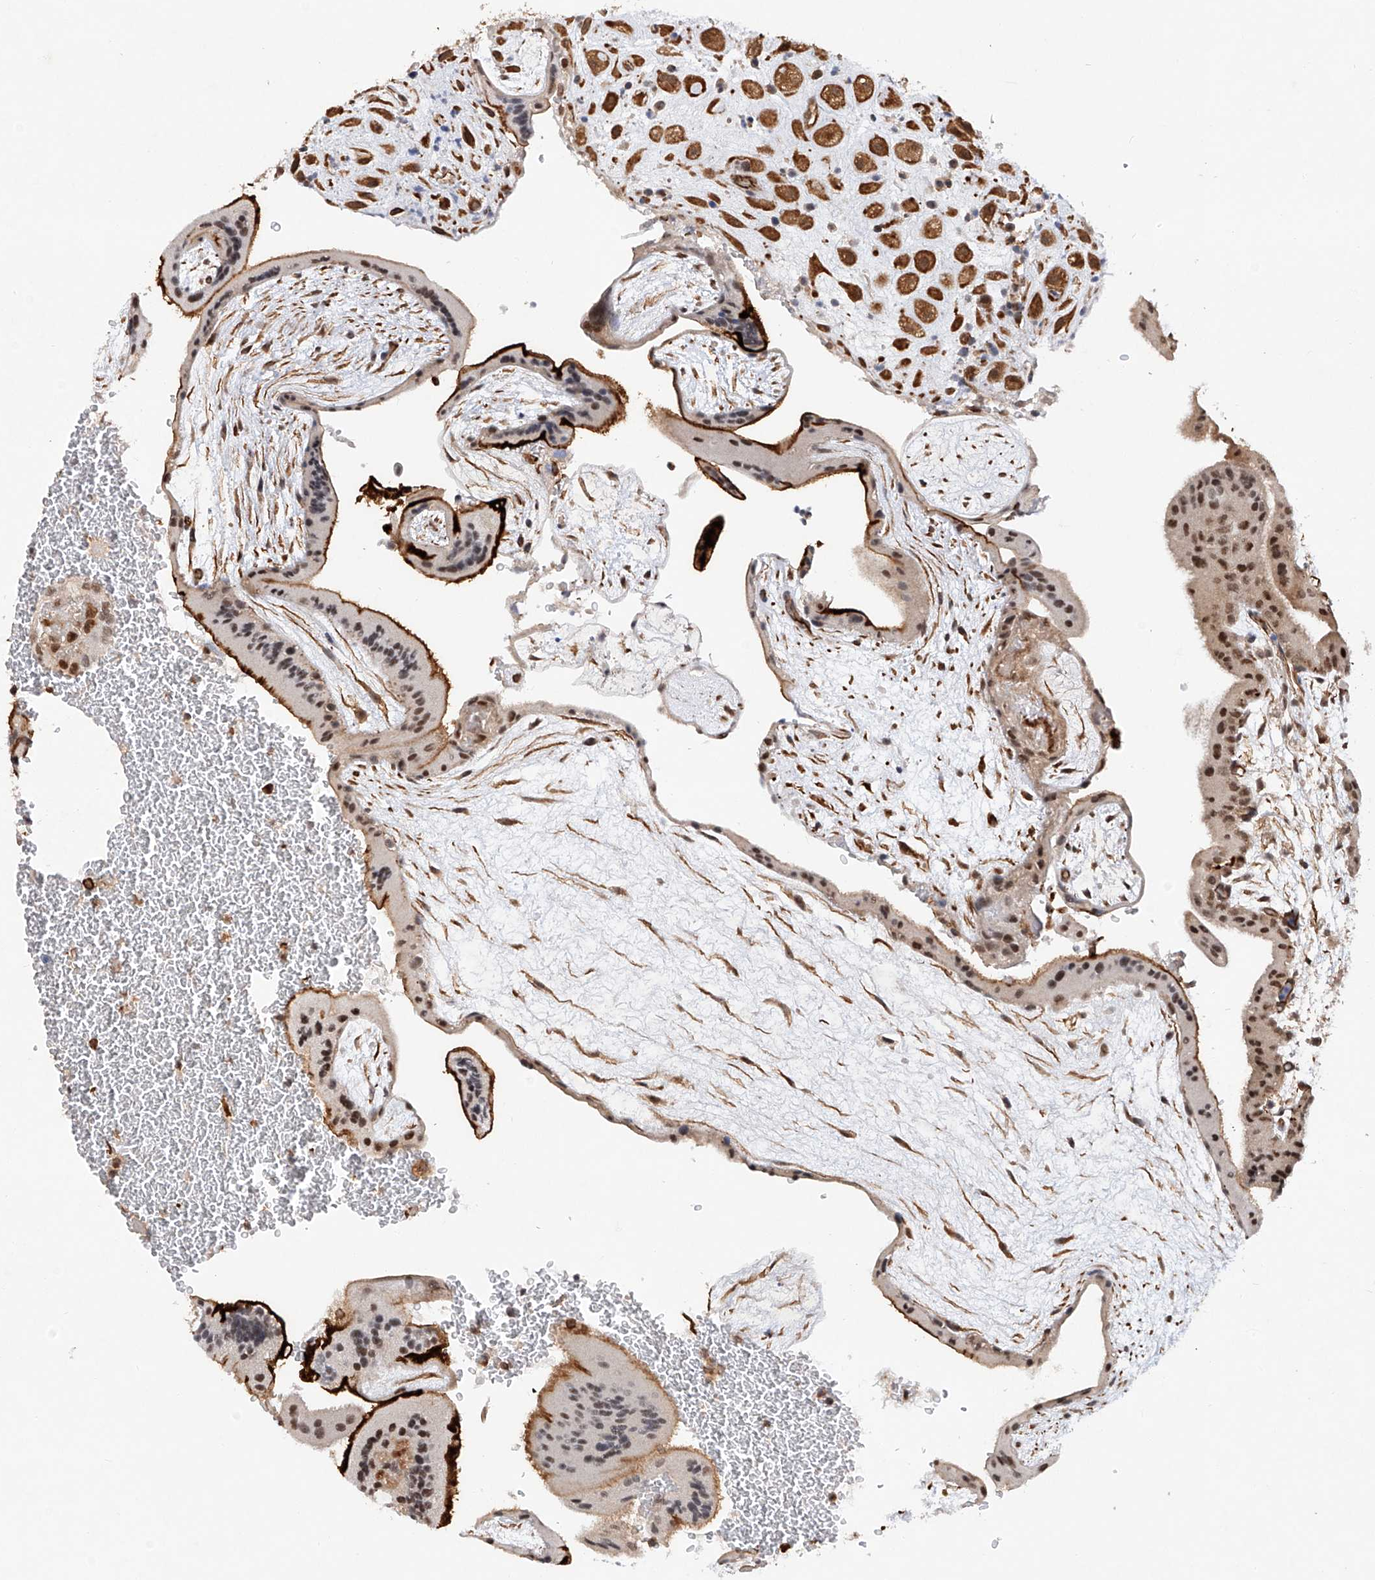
{"staining": {"intensity": "strong", "quantity": ">75%", "location": "cytoplasmic/membranous"}, "tissue": "placenta", "cell_type": "Decidual cells", "image_type": "normal", "snomed": [{"axis": "morphology", "description": "Normal tissue, NOS"}, {"axis": "topography", "description": "Placenta"}], "caption": "IHC photomicrograph of normal placenta: placenta stained using immunohistochemistry shows high levels of strong protein expression localized specifically in the cytoplasmic/membranous of decidual cells, appearing as a cytoplasmic/membranous brown color.", "gene": "AMD1", "patient": {"sex": "female", "age": 35}}